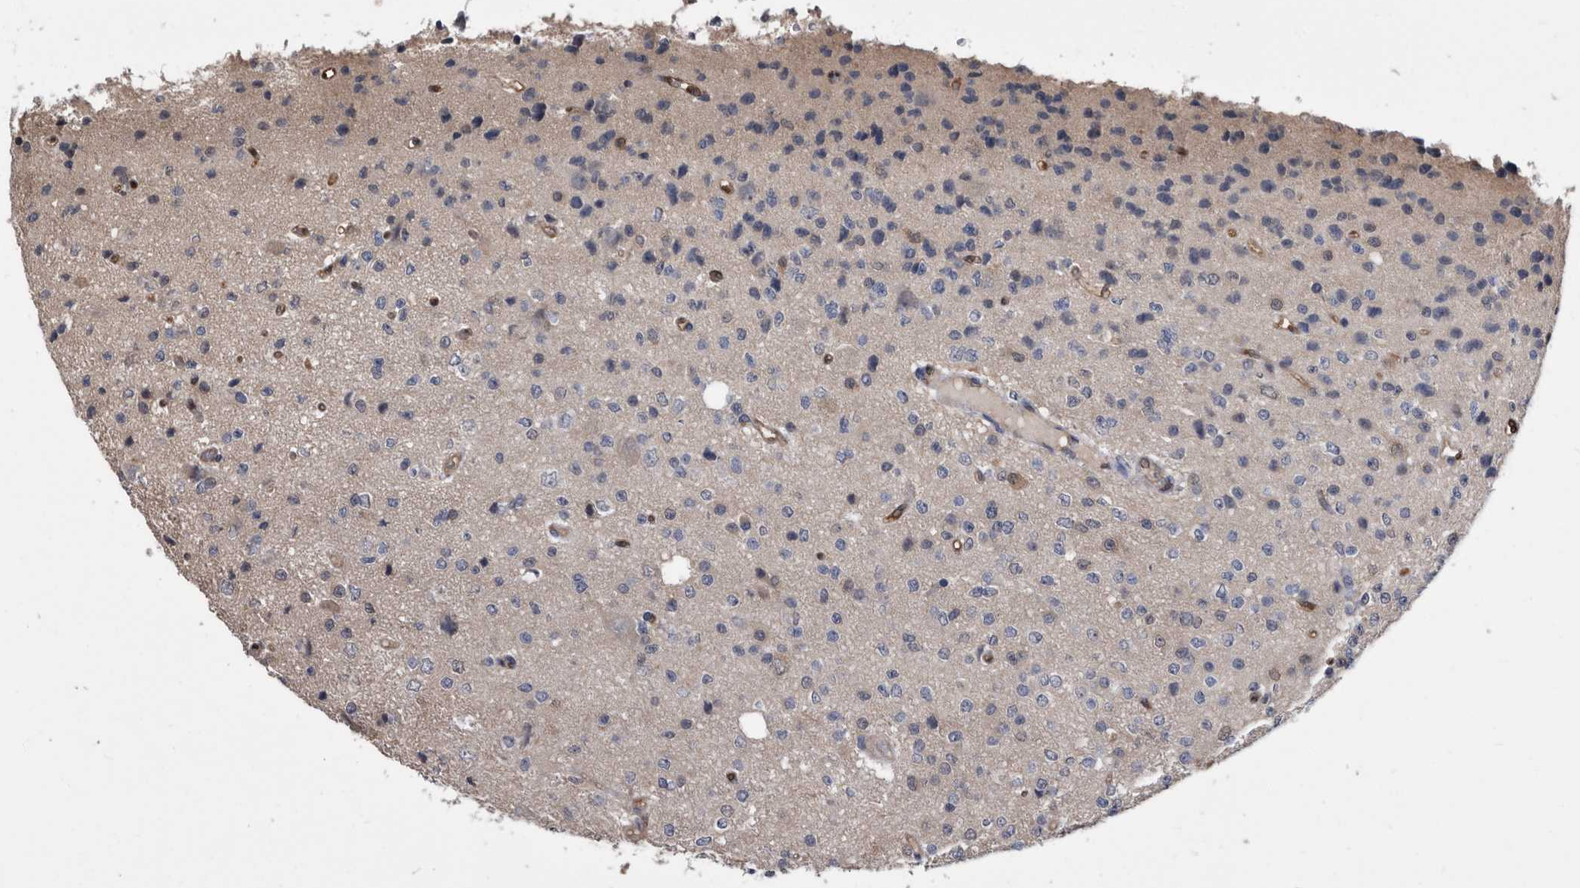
{"staining": {"intensity": "negative", "quantity": "none", "location": "none"}, "tissue": "glioma", "cell_type": "Tumor cells", "image_type": "cancer", "snomed": [{"axis": "morphology", "description": "Glioma, malignant, High grade"}, {"axis": "topography", "description": "pancreas cauda"}], "caption": "Malignant high-grade glioma stained for a protein using immunohistochemistry exhibits no positivity tumor cells.", "gene": "PDXK", "patient": {"sex": "male", "age": 60}}